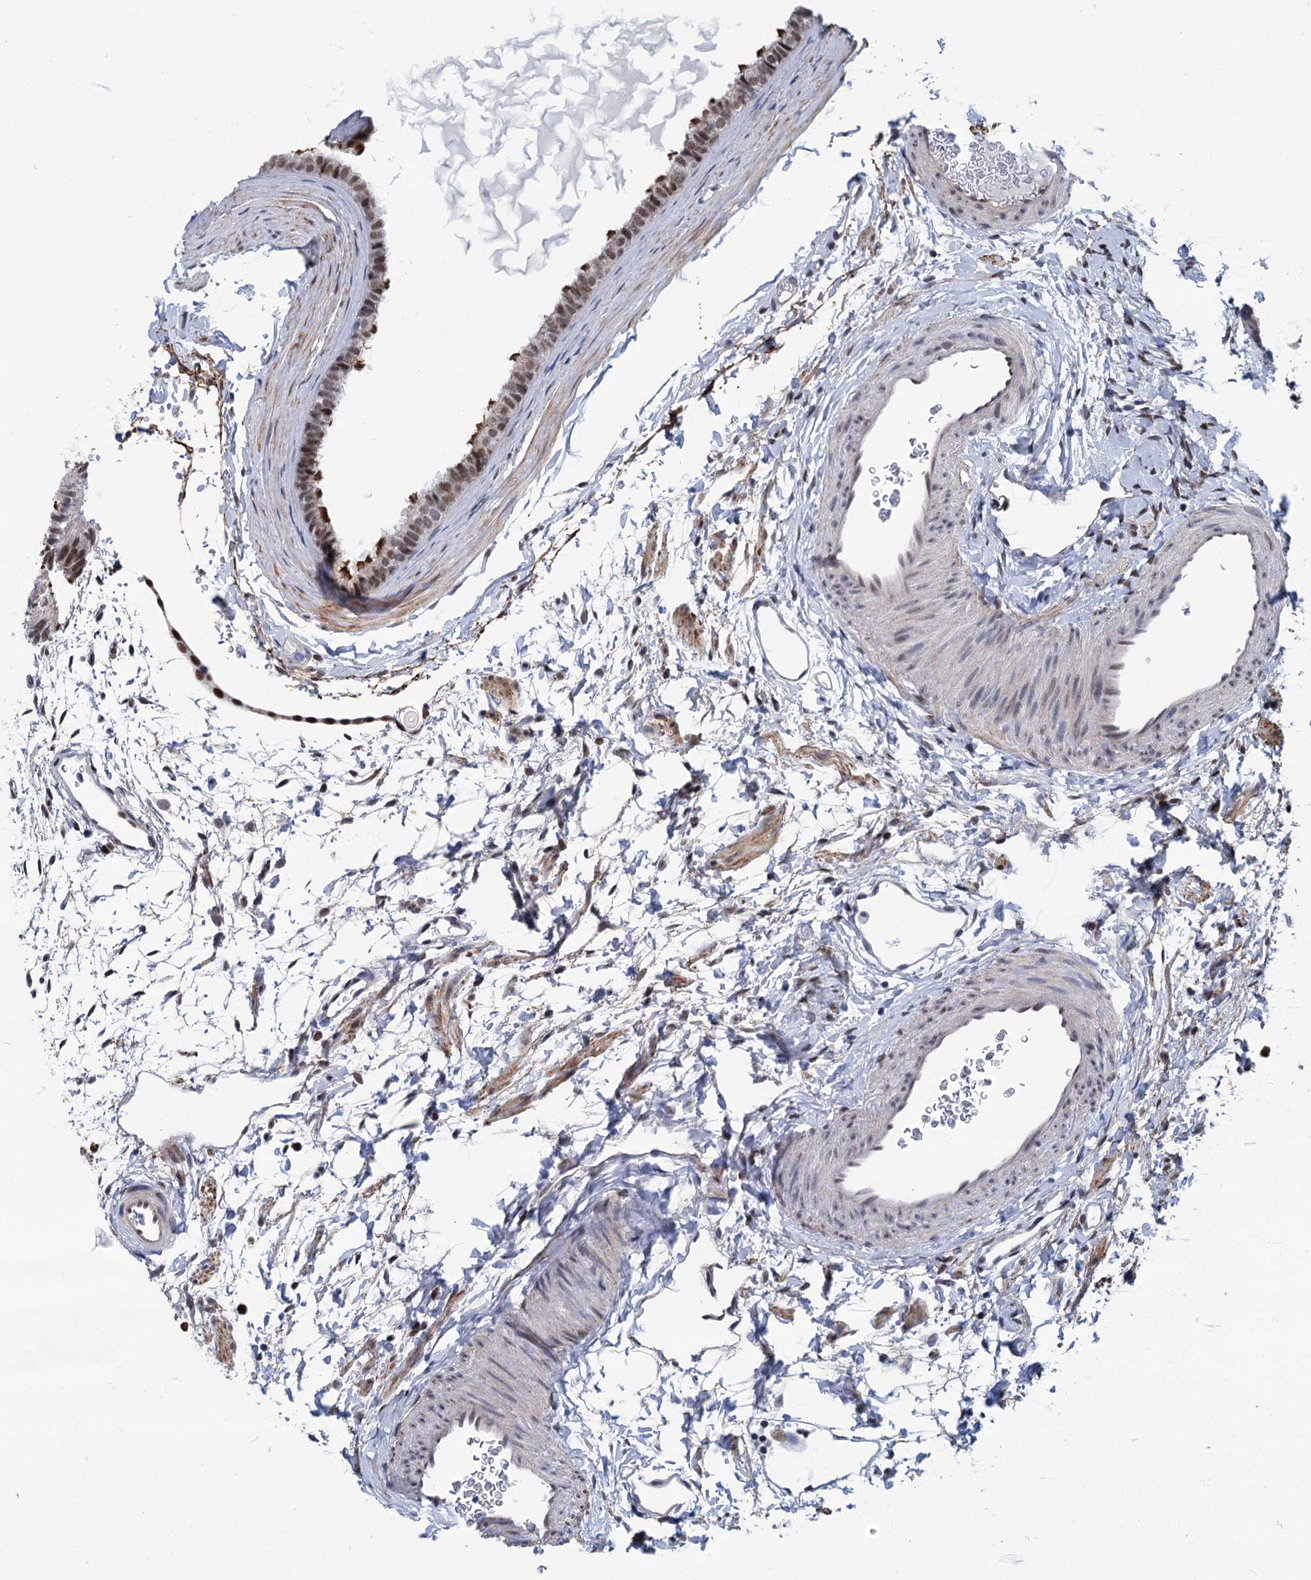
{"staining": {"intensity": "strong", "quantity": "25%-75%", "location": "cytoplasmic/membranous,nuclear"}, "tissue": "fallopian tube", "cell_type": "Glandular cells", "image_type": "normal", "snomed": [{"axis": "morphology", "description": "Normal tissue, NOS"}, {"axis": "topography", "description": "Fallopian tube"}], "caption": "Immunohistochemistry (IHC) (DAB (3,3'-diaminobenzidine)) staining of normal human fallopian tube exhibits strong cytoplasmic/membranous,nuclear protein expression in about 25%-75% of glandular cells.", "gene": "MORN3", "patient": {"sex": "female", "age": 35}}